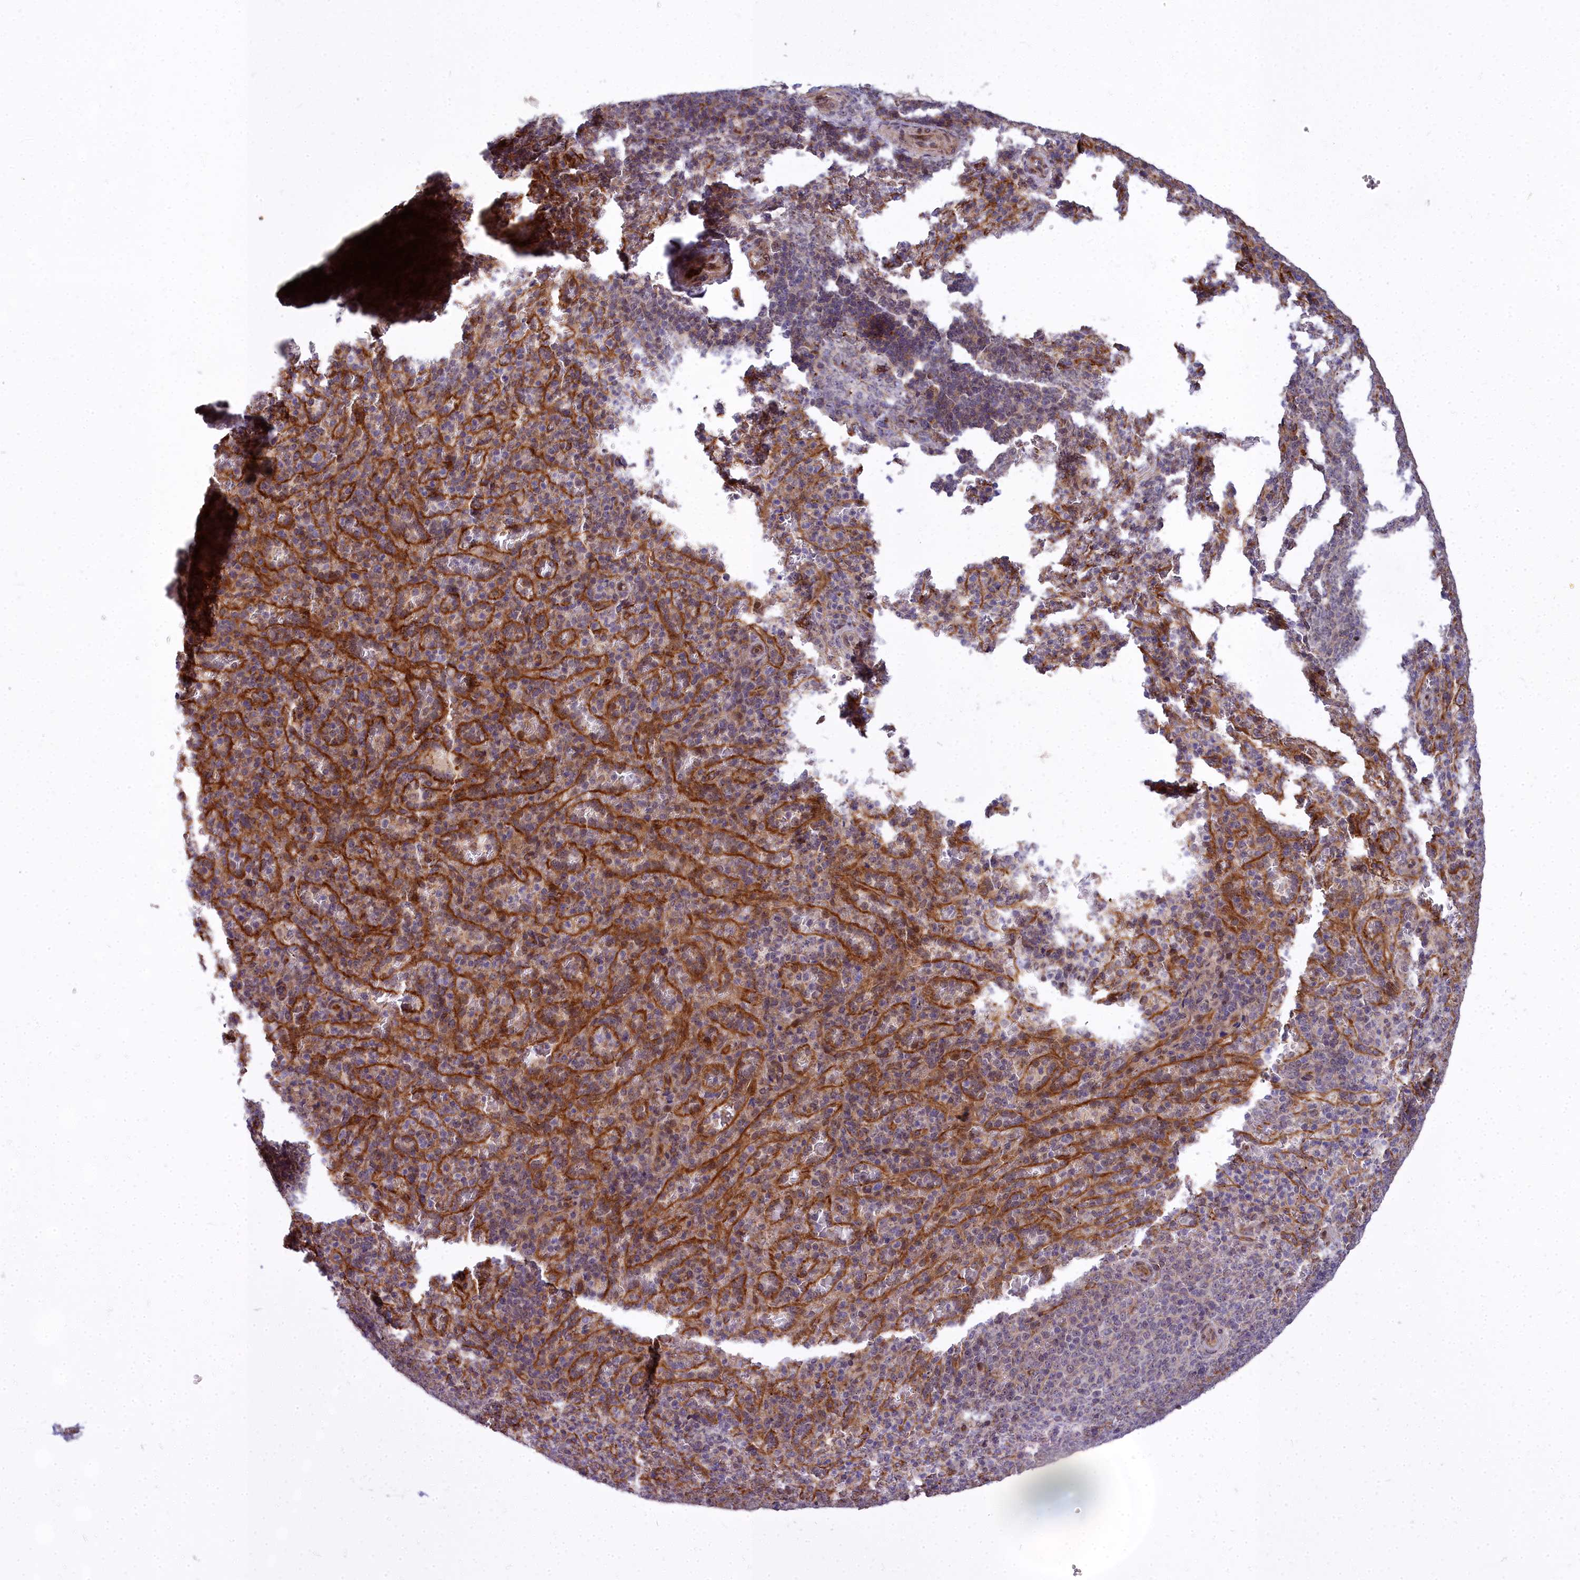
{"staining": {"intensity": "moderate", "quantity": "25%-75%", "location": "cytoplasmic/membranous"}, "tissue": "spleen", "cell_type": "Cells in red pulp", "image_type": "normal", "snomed": [{"axis": "morphology", "description": "Normal tissue, NOS"}, {"axis": "topography", "description": "Spleen"}], "caption": "A brown stain labels moderate cytoplasmic/membranous positivity of a protein in cells in red pulp of unremarkable spleen.", "gene": "ABCB8", "patient": {"sex": "female", "age": 21}}